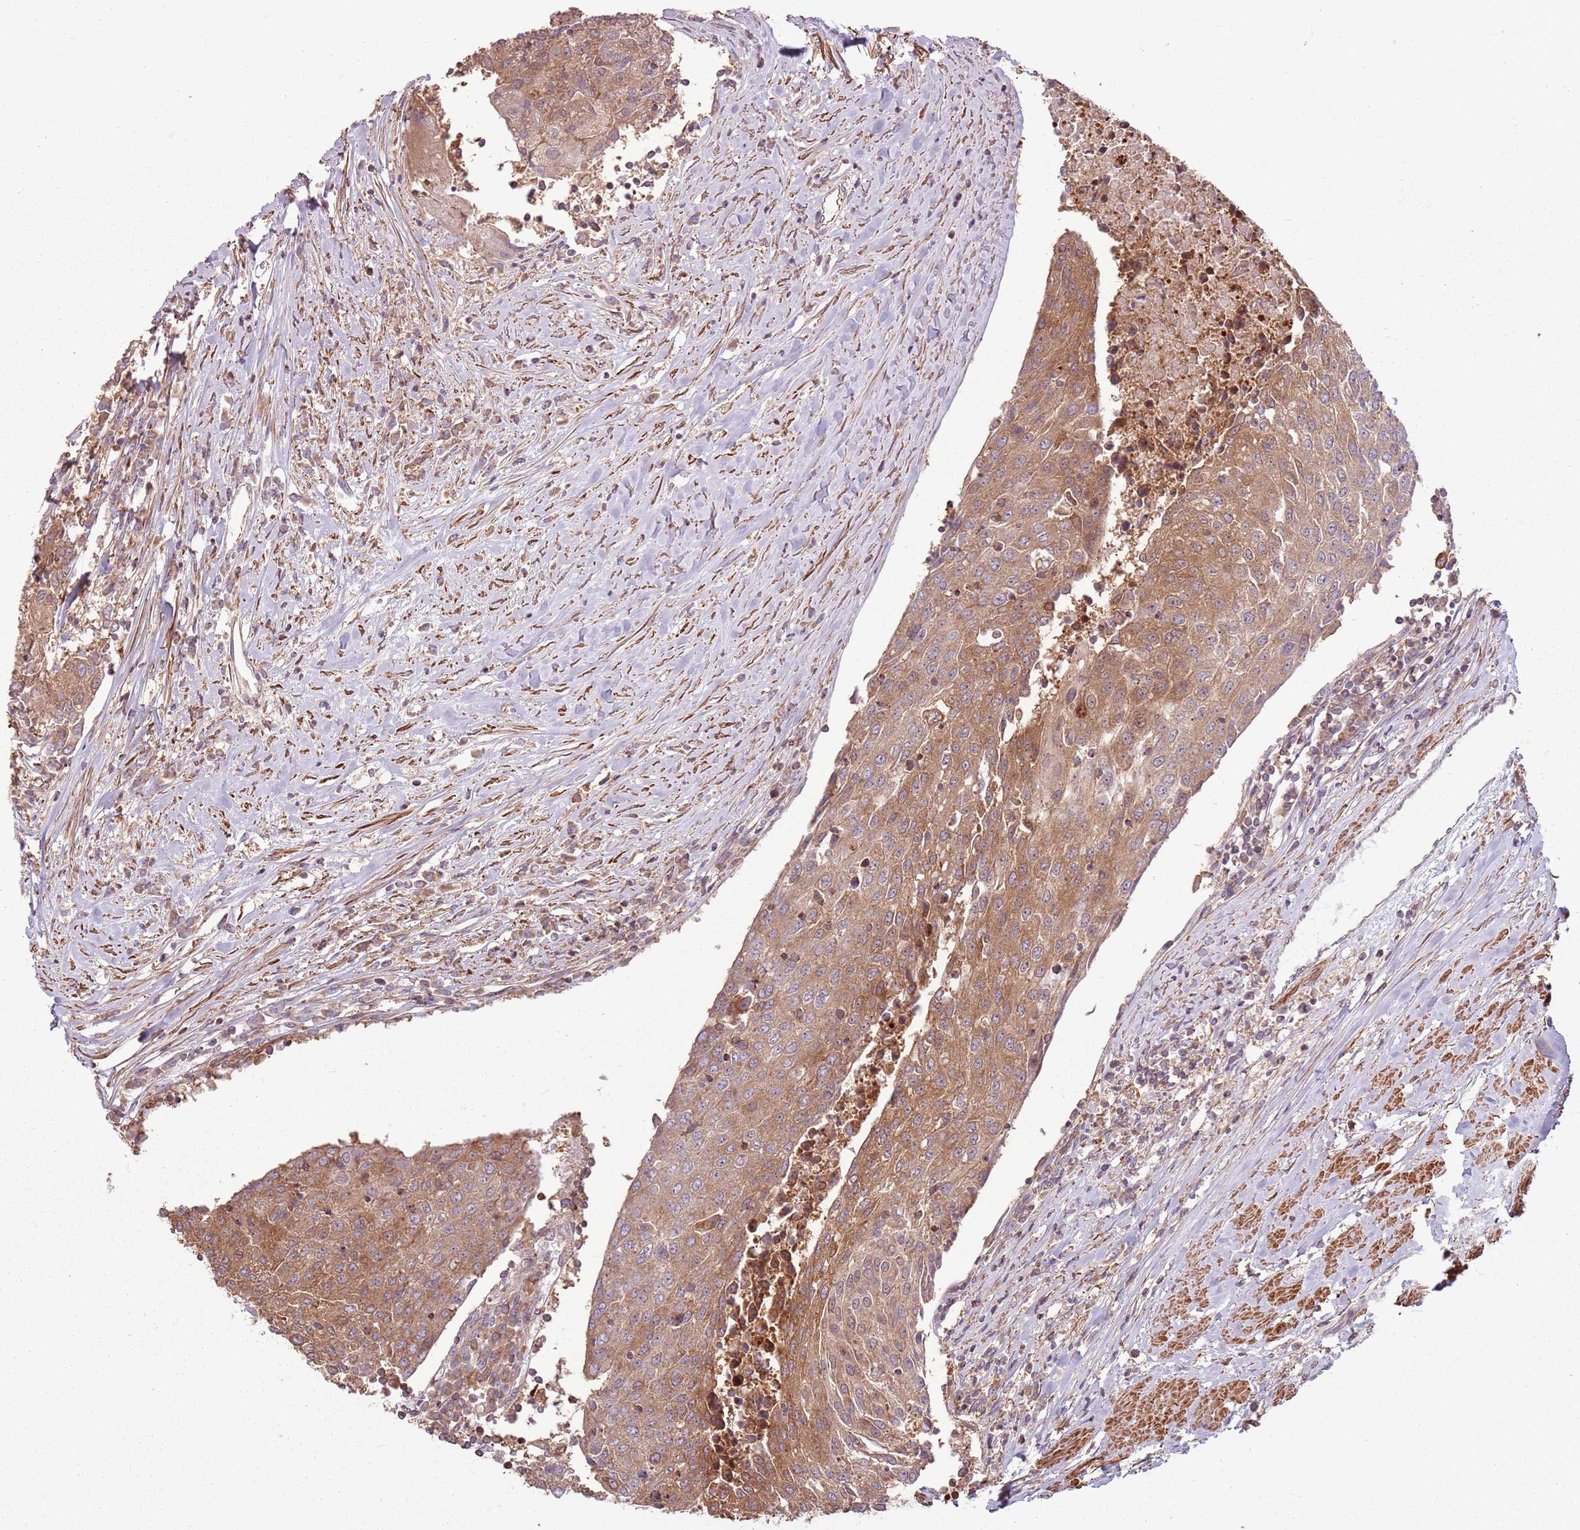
{"staining": {"intensity": "moderate", "quantity": ">75%", "location": "cytoplasmic/membranous"}, "tissue": "urothelial cancer", "cell_type": "Tumor cells", "image_type": "cancer", "snomed": [{"axis": "morphology", "description": "Urothelial carcinoma, High grade"}, {"axis": "topography", "description": "Urinary bladder"}], "caption": "Immunohistochemistry (IHC) of urothelial carcinoma (high-grade) reveals medium levels of moderate cytoplasmic/membranous positivity in about >75% of tumor cells.", "gene": "RPL21", "patient": {"sex": "female", "age": 85}}